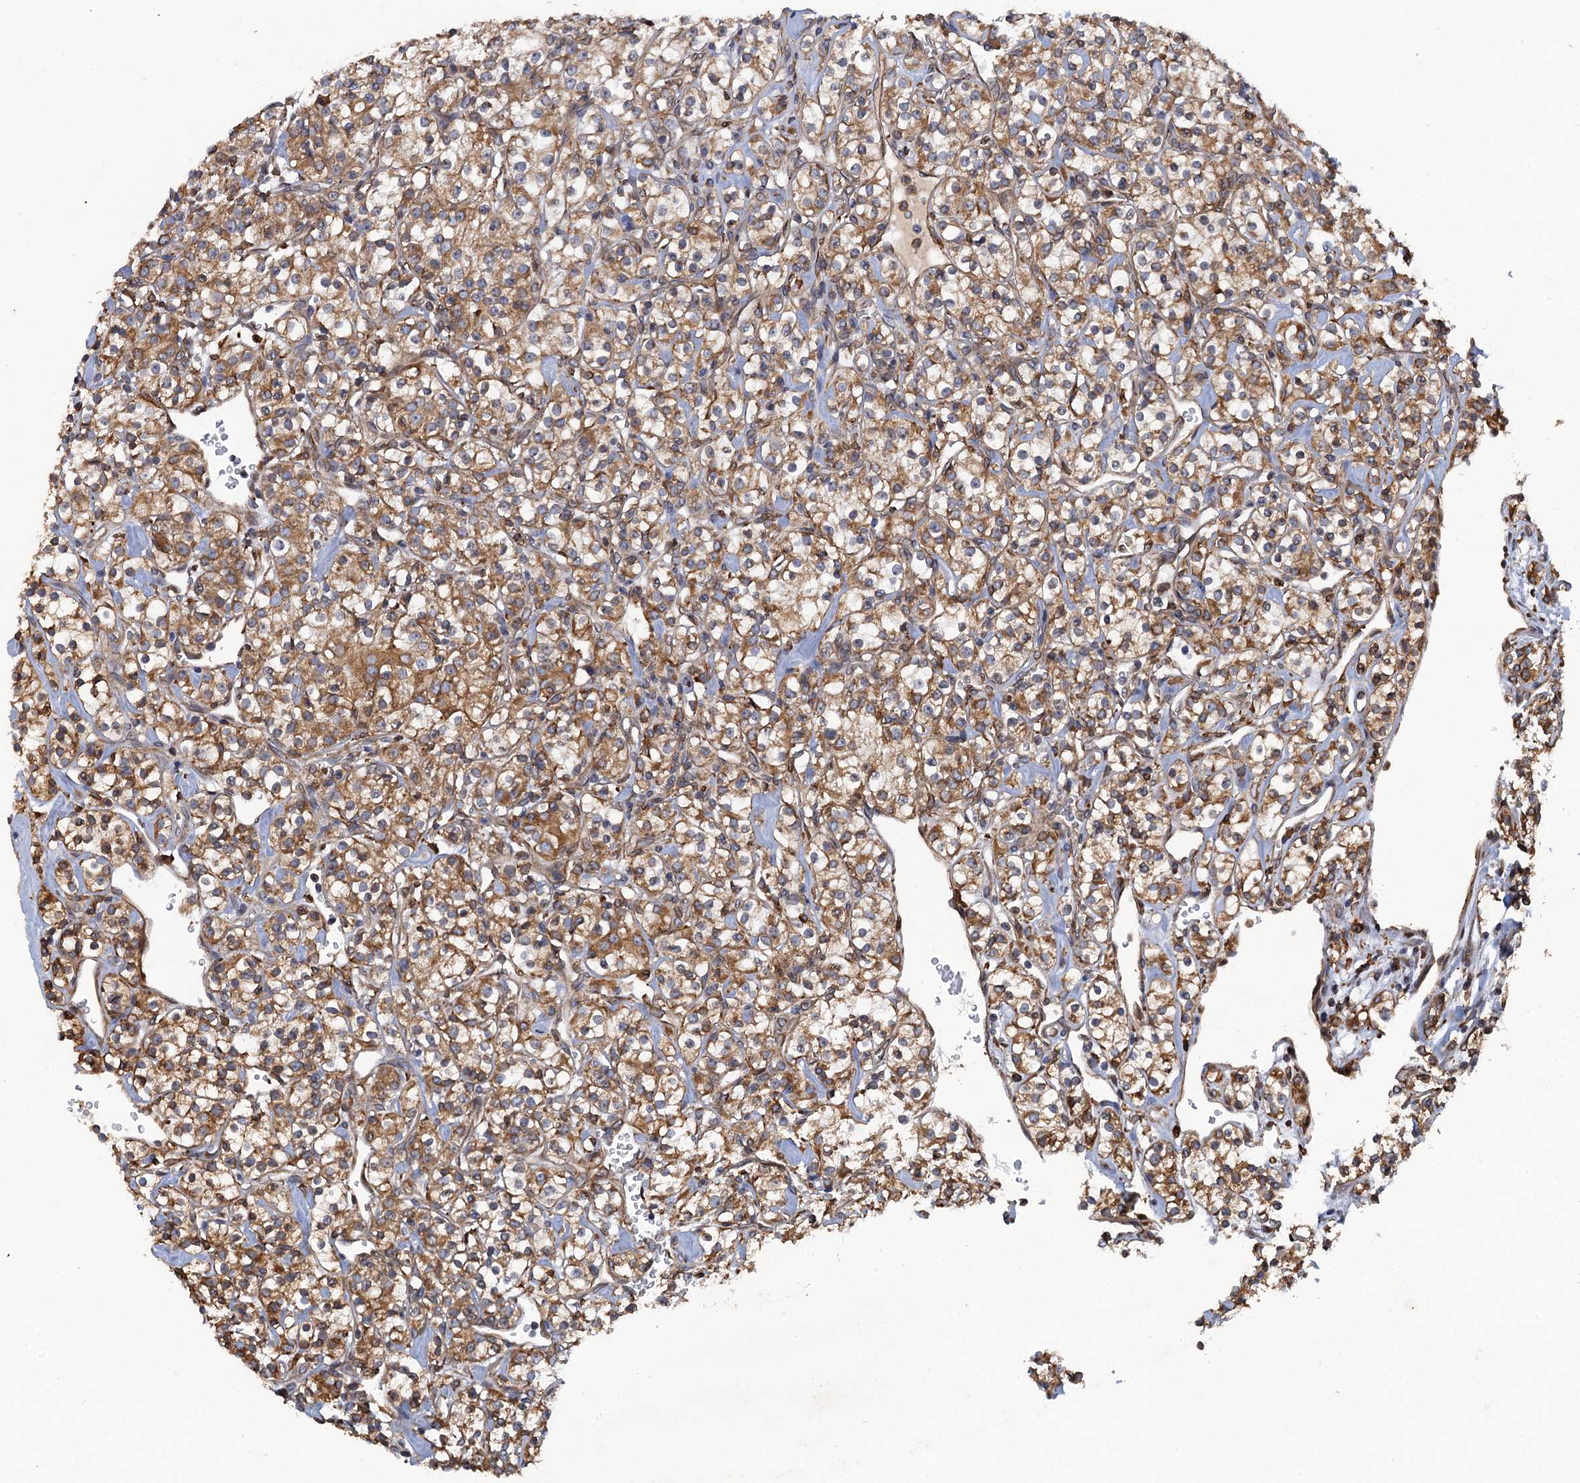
{"staining": {"intensity": "moderate", "quantity": ">75%", "location": "cytoplasmic/membranous"}, "tissue": "renal cancer", "cell_type": "Tumor cells", "image_type": "cancer", "snomed": [{"axis": "morphology", "description": "Adenocarcinoma, NOS"}, {"axis": "topography", "description": "Kidney"}], "caption": "Tumor cells reveal medium levels of moderate cytoplasmic/membranous expression in approximately >75% of cells in human renal cancer (adenocarcinoma).", "gene": "ARMC5", "patient": {"sex": "male", "age": 77}}